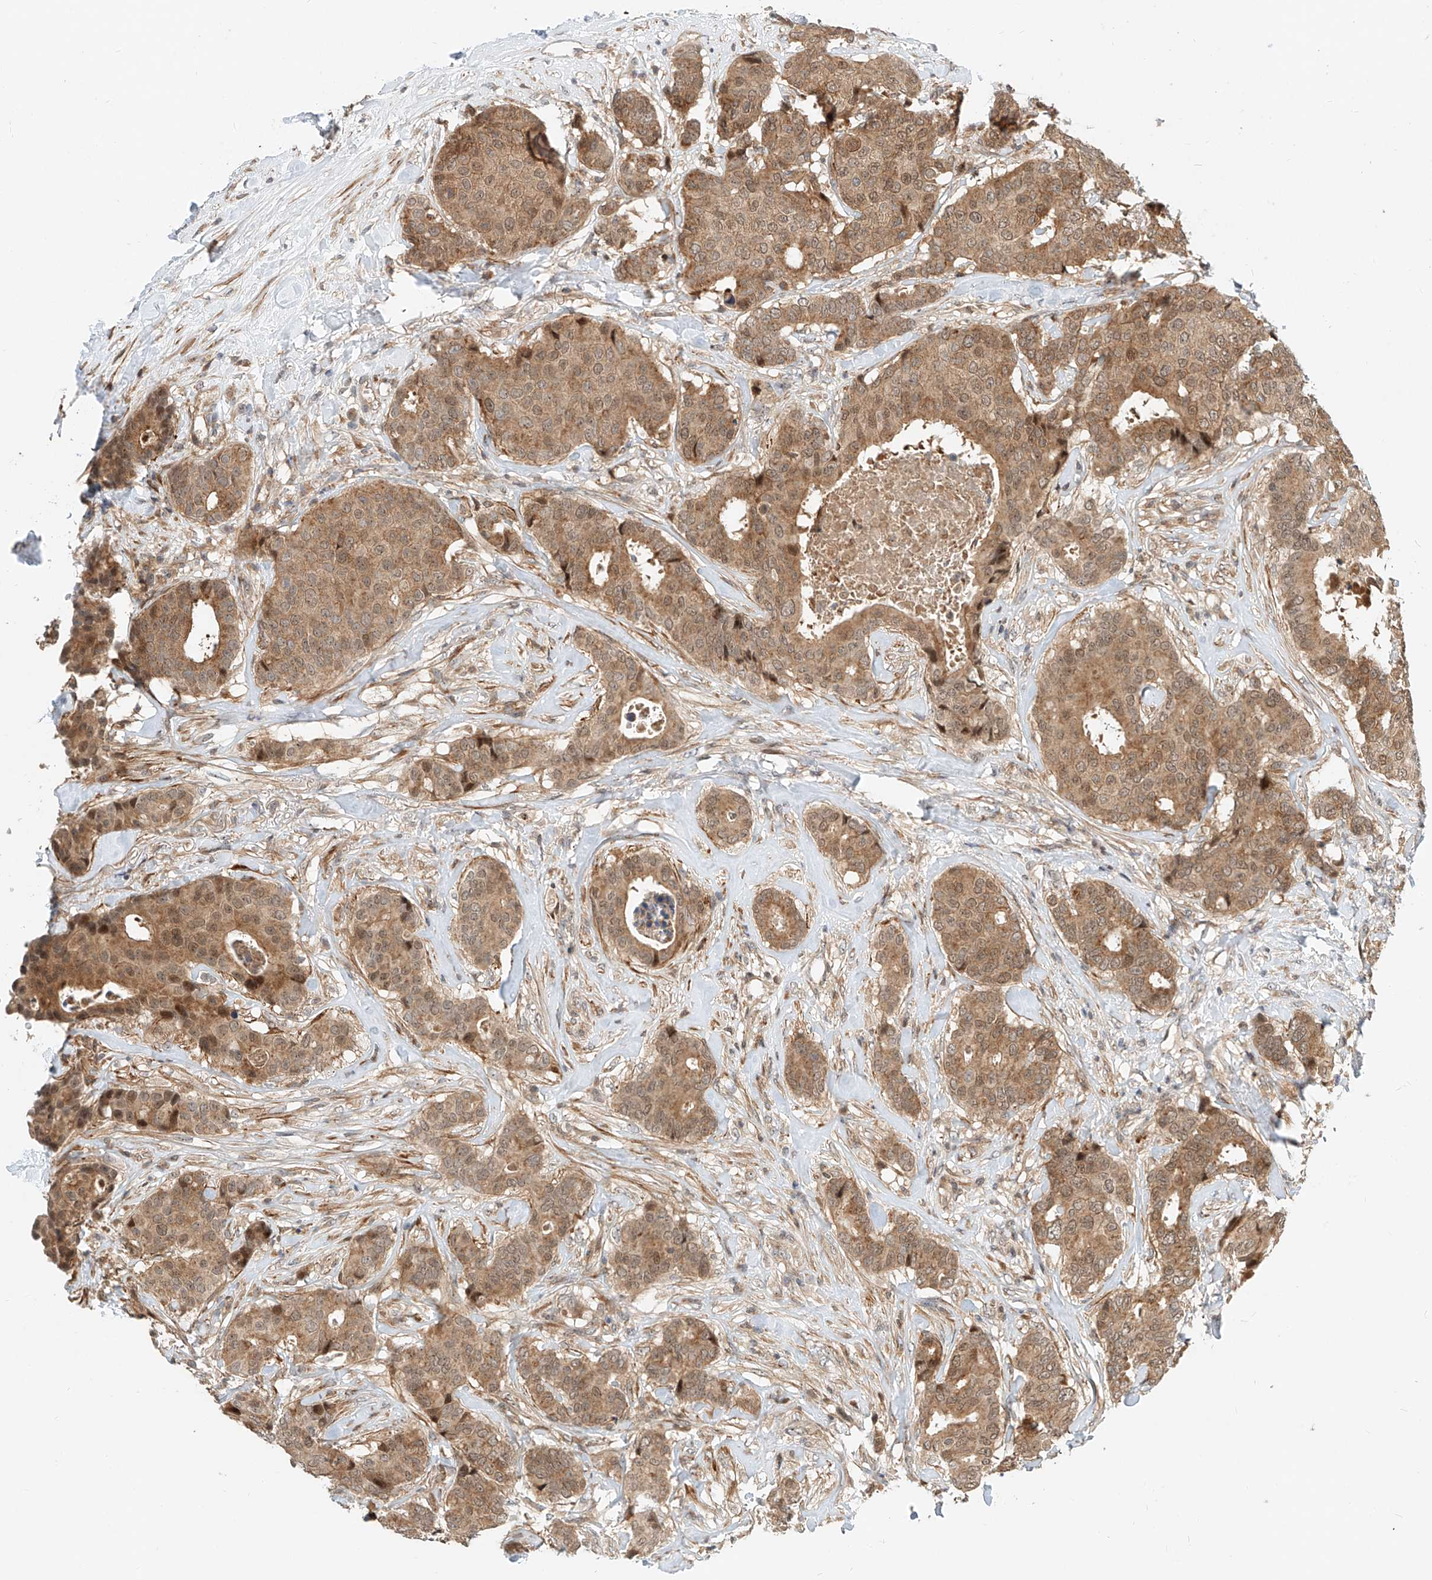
{"staining": {"intensity": "moderate", "quantity": ">75%", "location": "cytoplasmic/membranous,nuclear"}, "tissue": "breast cancer", "cell_type": "Tumor cells", "image_type": "cancer", "snomed": [{"axis": "morphology", "description": "Duct carcinoma"}, {"axis": "topography", "description": "Breast"}], "caption": "IHC of human breast cancer displays medium levels of moderate cytoplasmic/membranous and nuclear staining in approximately >75% of tumor cells.", "gene": "CPAMD8", "patient": {"sex": "female", "age": 75}}